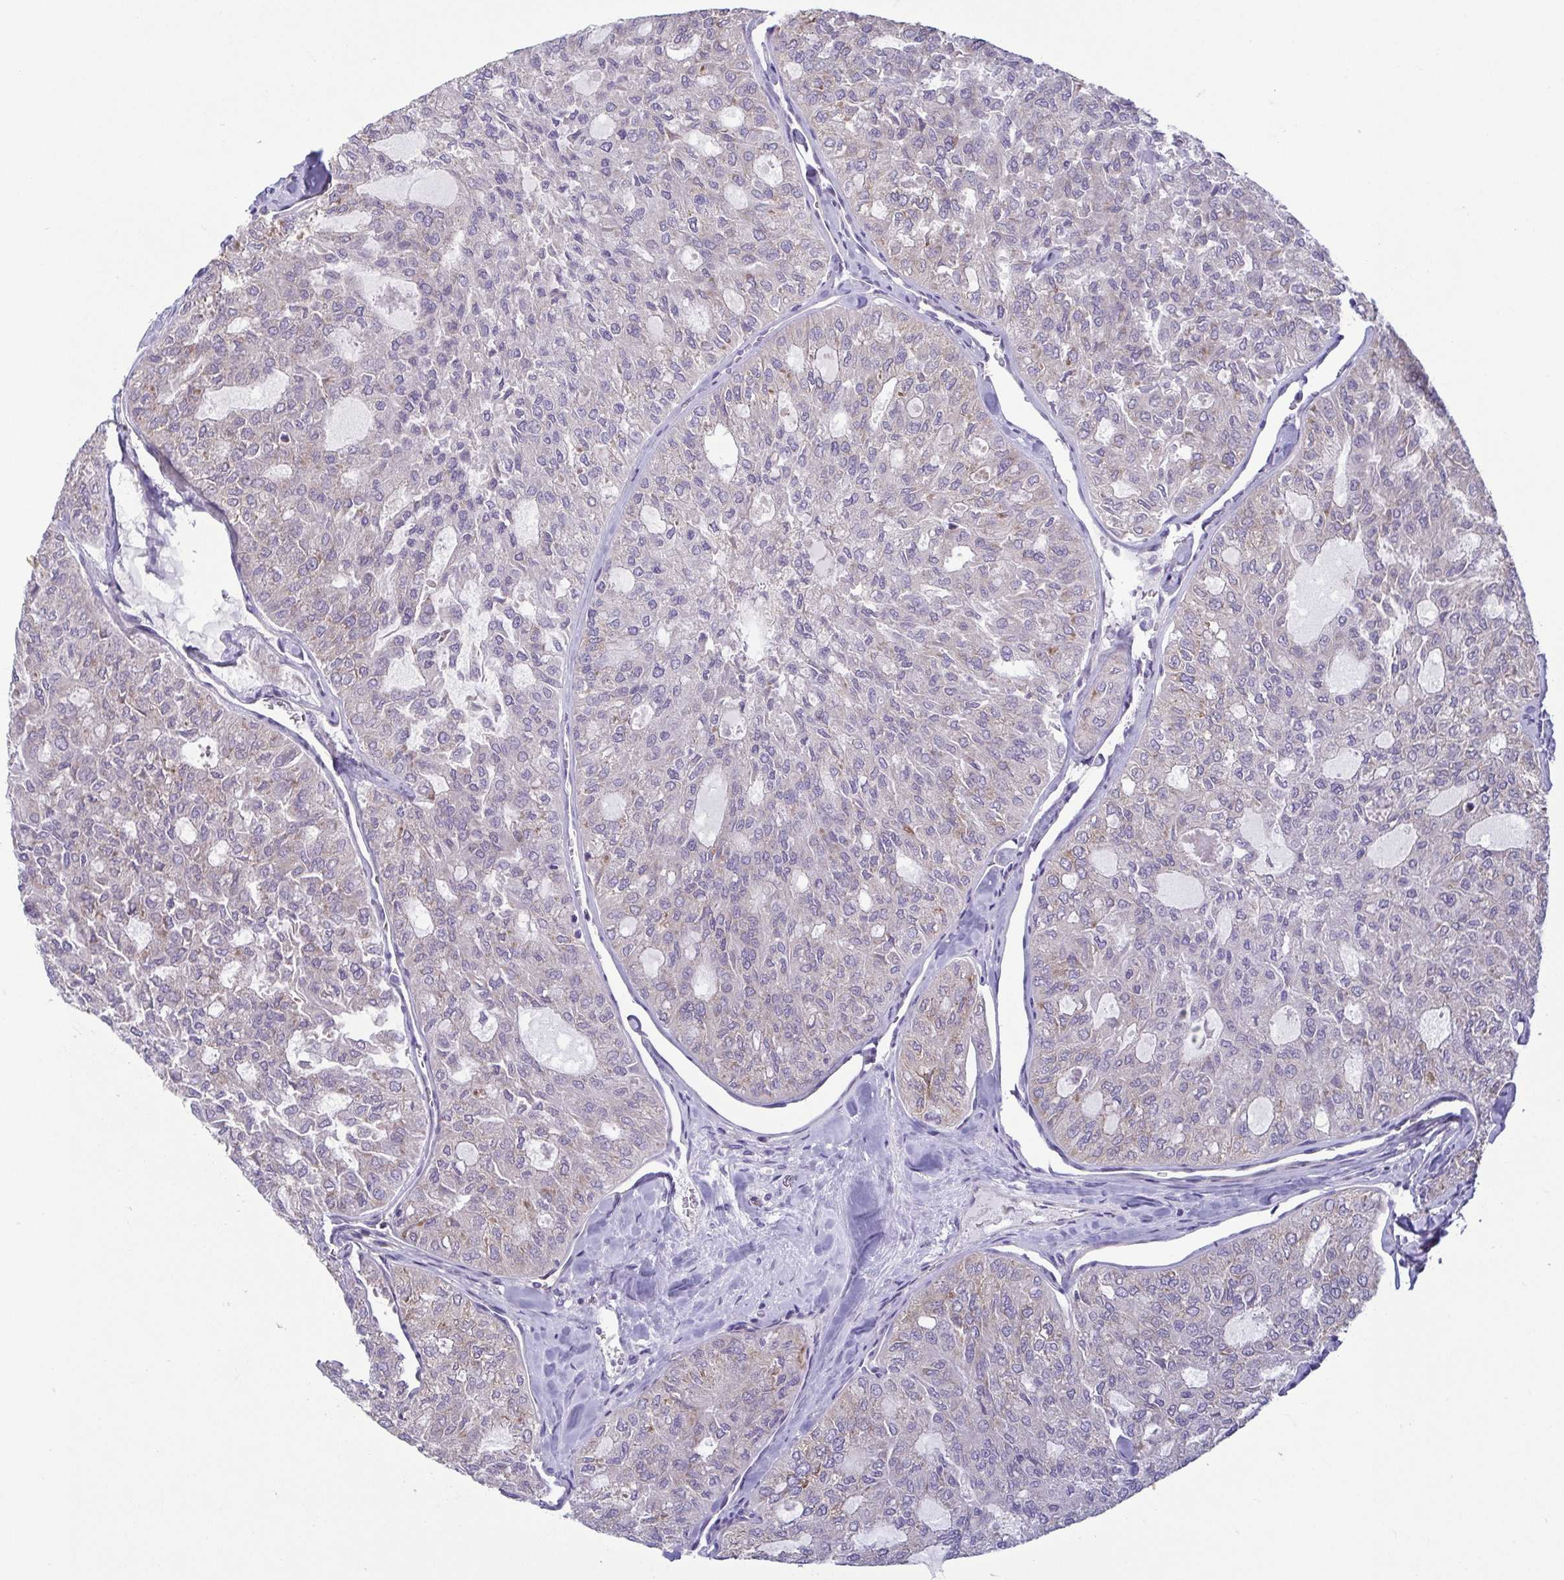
{"staining": {"intensity": "weak", "quantity": "<25%", "location": "cytoplasmic/membranous"}, "tissue": "thyroid cancer", "cell_type": "Tumor cells", "image_type": "cancer", "snomed": [{"axis": "morphology", "description": "Follicular adenoma carcinoma, NOS"}, {"axis": "topography", "description": "Thyroid gland"}], "caption": "A histopathology image of human thyroid follicular adenoma carcinoma is negative for staining in tumor cells.", "gene": "LMF2", "patient": {"sex": "male", "age": 75}}